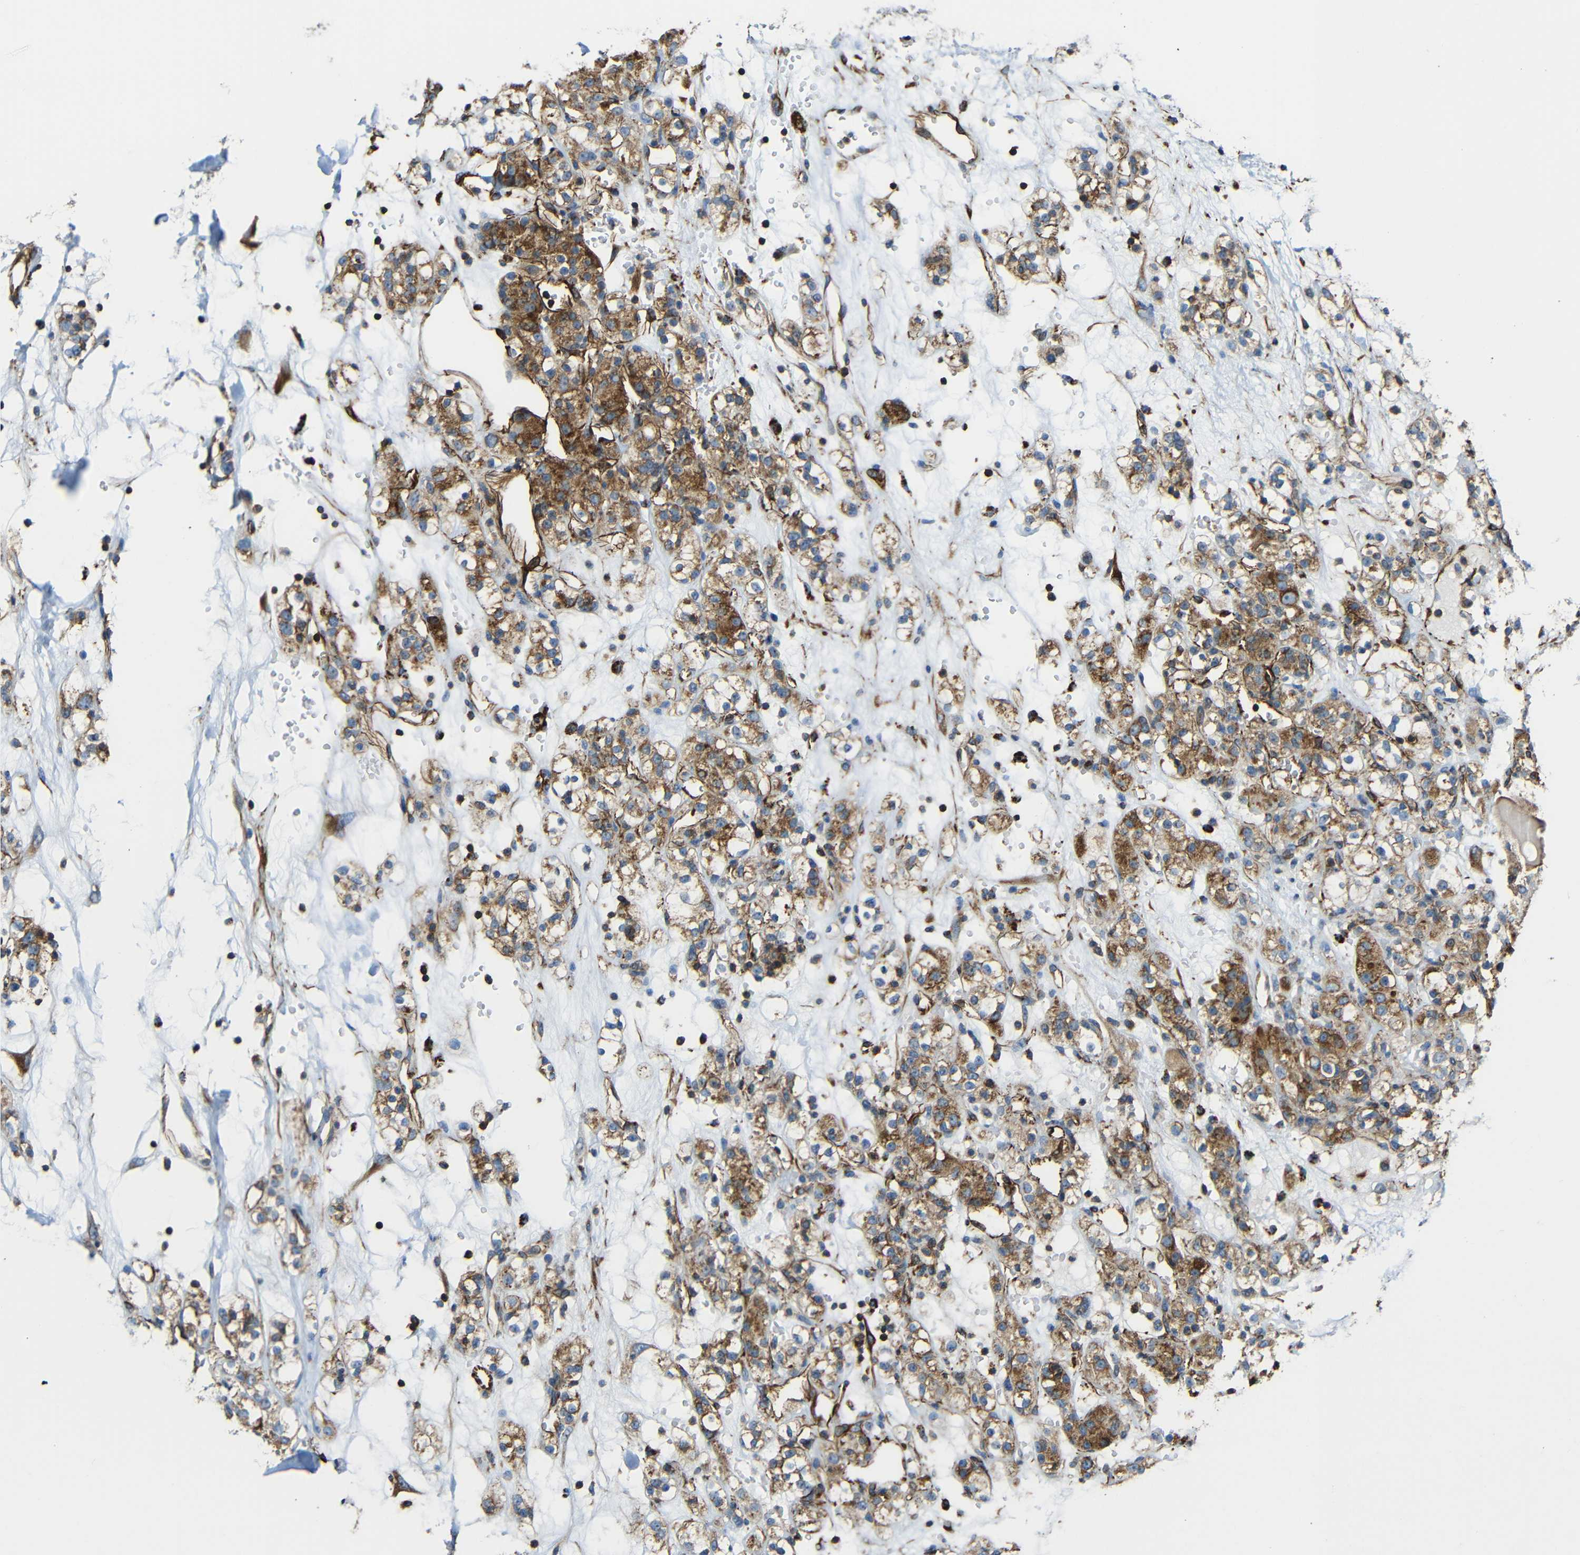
{"staining": {"intensity": "moderate", "quantity": ">75%", "location": "cytoplasmic/membranous"}, "tissue": "renal cancer", "cell_type": "Tumor cells", "image_type": "cancer", "snomed": [{"axis": "morphology", "description": "Normal tissue, NOS"}, {"axis": "morphology", "description": "Adenocarcinoma, NOS"}, {"axis": "topography", "description": "Kidney"}], "caption": "A medium amount of moderate cytoplasmic/membranous expression is seen in approximately >75% of tumor cells in renal cancer tissue.", "gene": "IGSF10", "patient": {"sex": "male", "age": 61}}